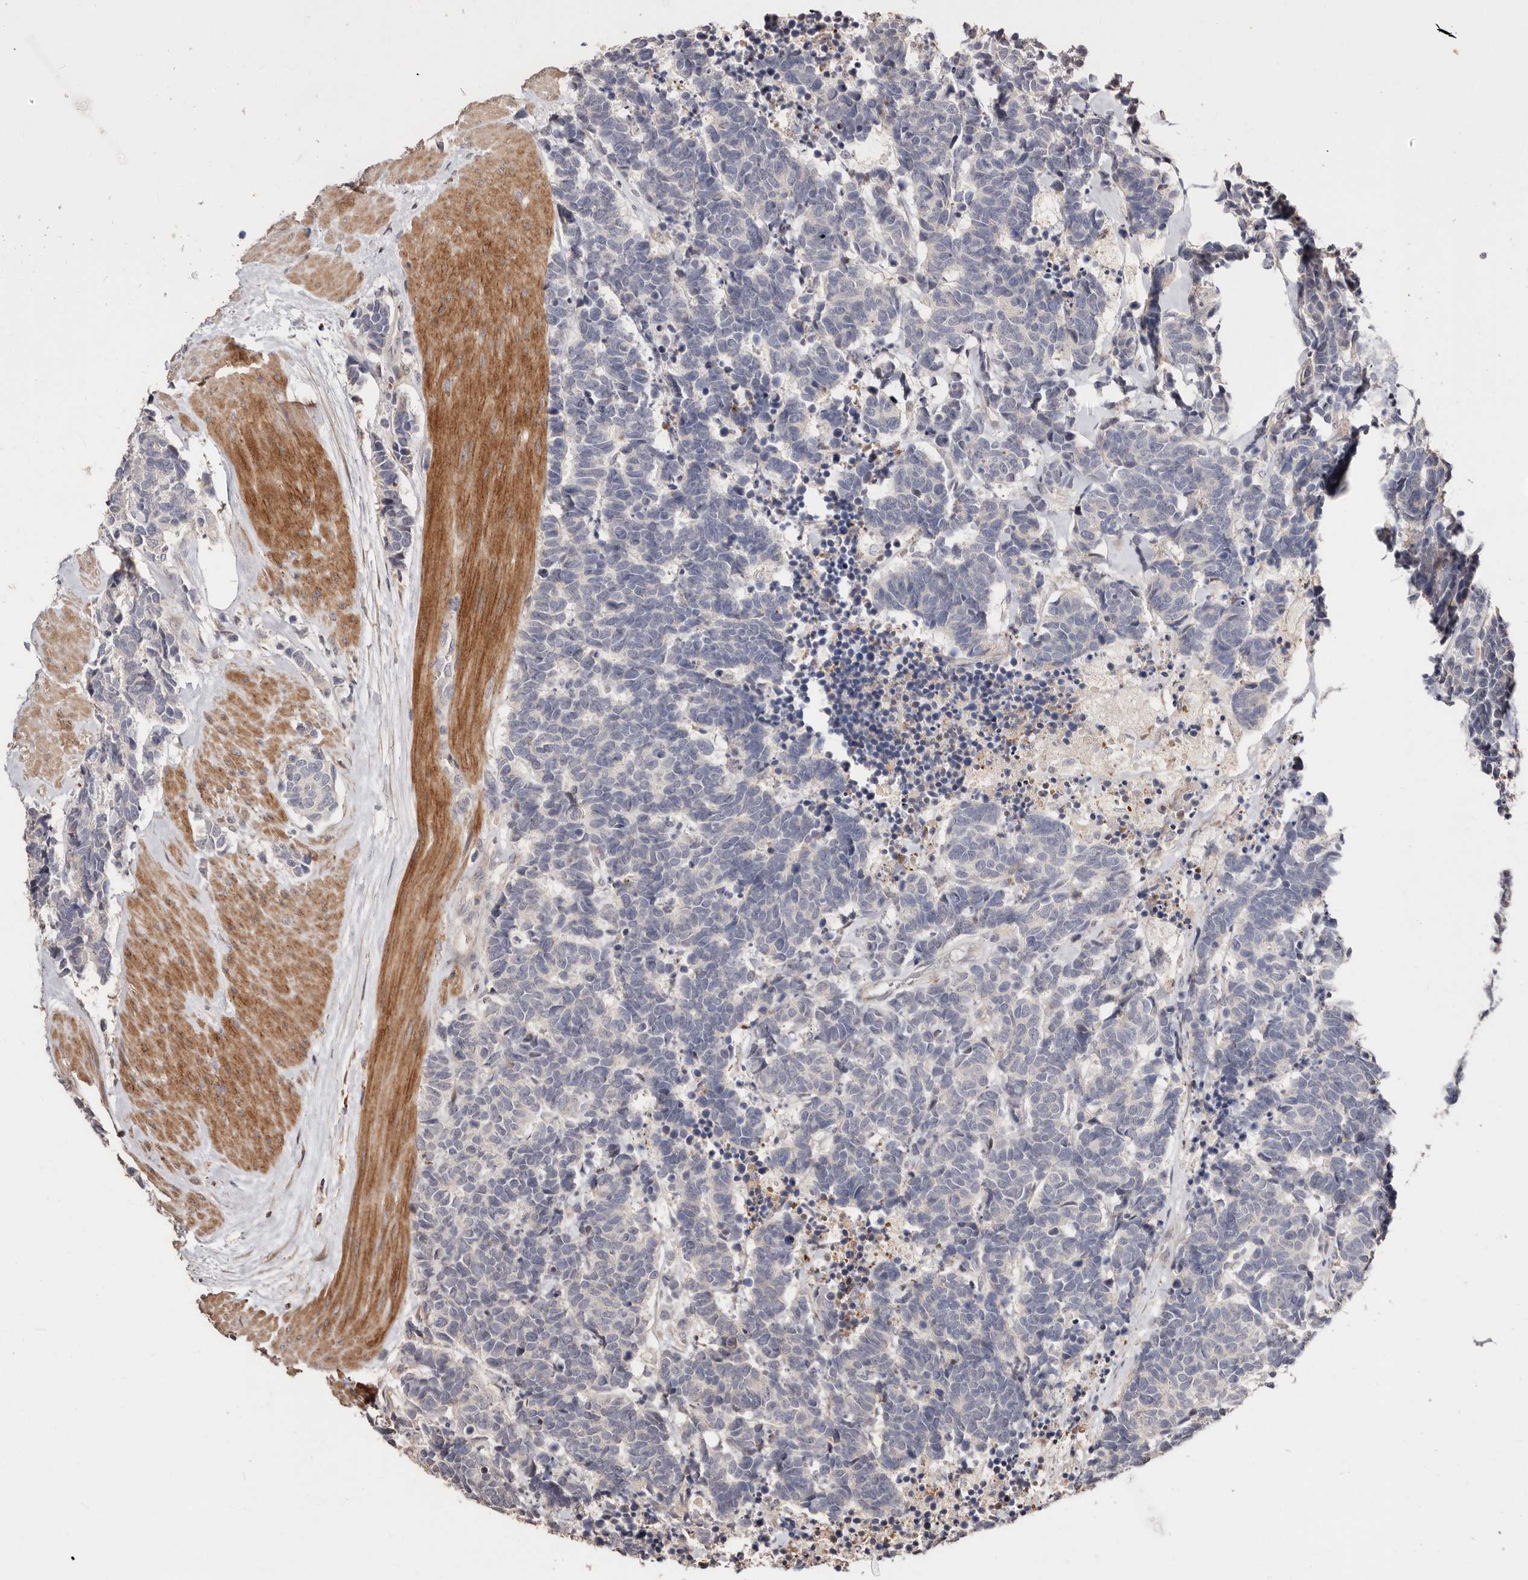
{"staining": {"intensity": "negative", "quantity": "none", "location": "none"}, "tissue": "carcinoid", "cell_type": "Tumor cells", "image_type": "cancer", "snomed": [{"axis": "morphology", "description": "Carcinoma, NOS"}, {"axis": "morphology", "description": "Carcinoid, malignant, NOS"}, {"axis": "topography", "description": "Urinary bladder"}], "caption": "An immunohistochemistry photomicrograph of carcinoid (malignant) is shown. There is no staining in tumor cells of carcinoid (malignant).", "gene": "APOL6", "patient": {"sex": "male", "age": 57}}